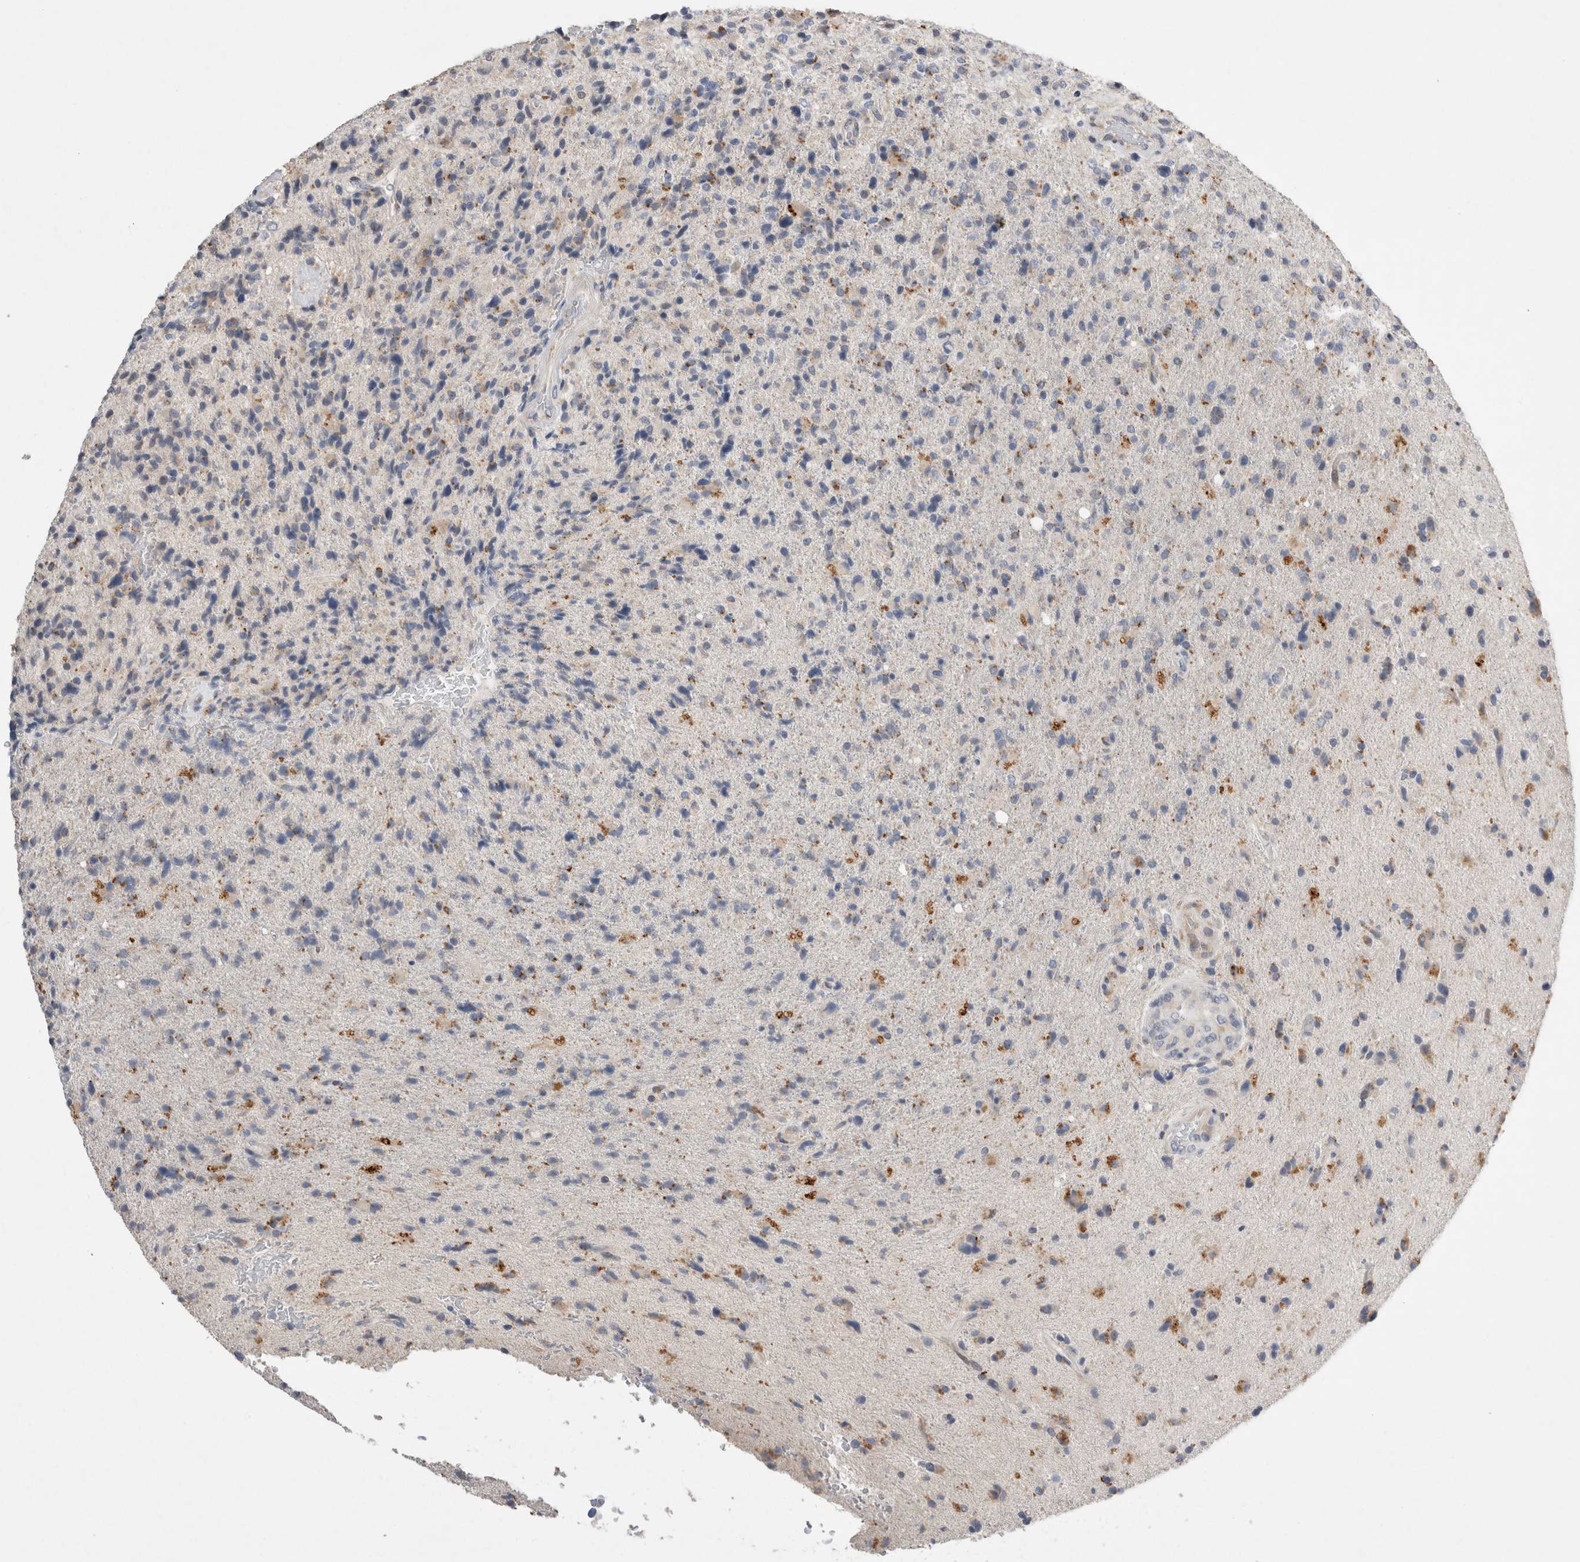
{"staining": {"intensity": "moderate", "quantity": "<25%", "location": "cytoplasmic/membranous"}, "tissue": "glioma", "cell_type": "Tumor cells", "image_type": "cancer", "snomed": [{"axis": "morphology", "description": "Glioma, malignant, High grade"}, {"axis": "topography", "description": "Brain"}], "caption": "Moderate cytoplasmic/membranous protein positivity is seen in approximately <25% of tumor cells in glioma.", "gene": "TRMT9B", "patient": {"sex": "male", "age": 72}}